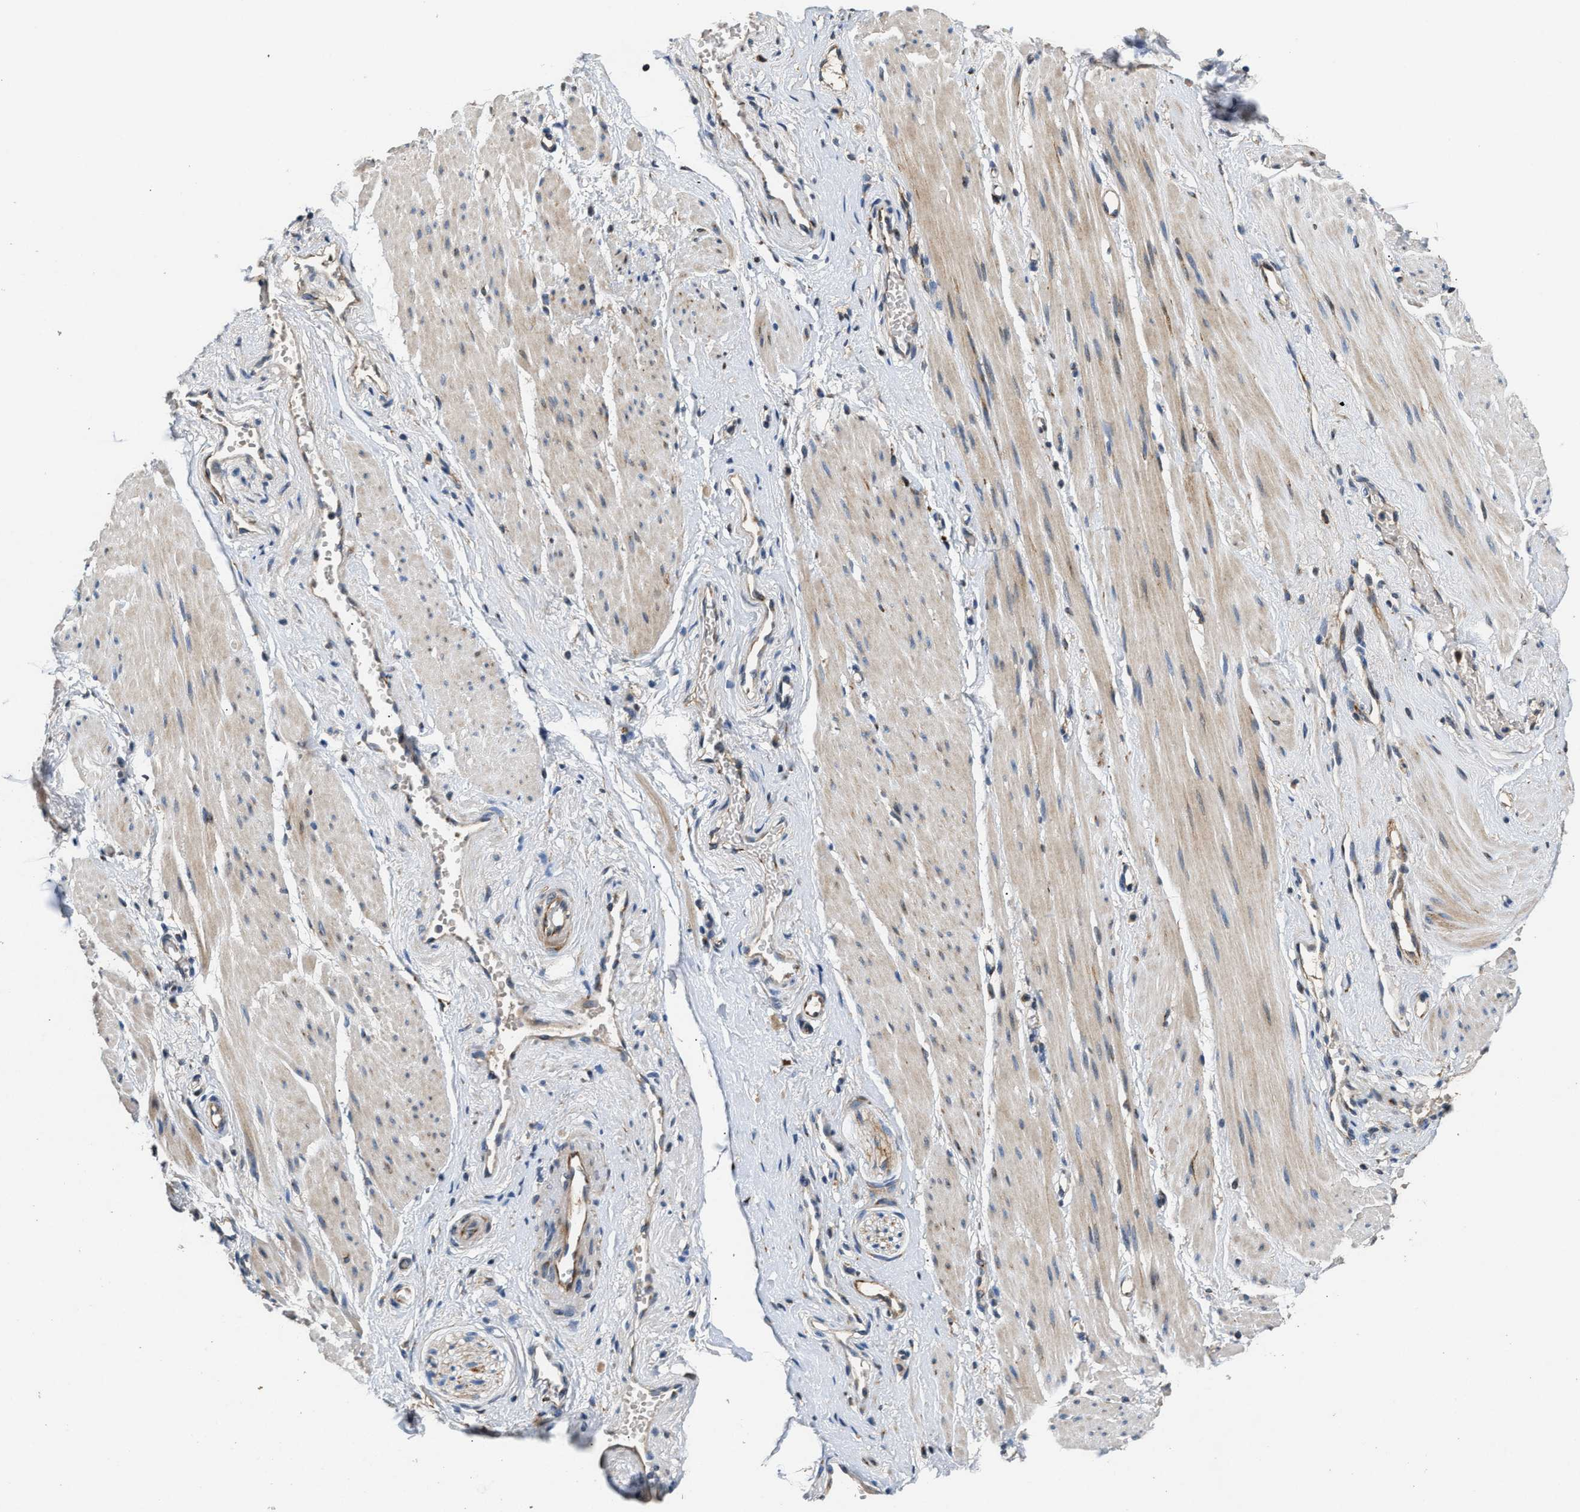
{"staining": {"intensity": "weak", "quantity": ">75%", "location": "cytoplasmic/membranous"}, "tissue": "adipose tissue", "cell_type": "Adipocytes", "image_type": "normal", "snomed": [{"axis": "morphology", "description": "Normal tissue, NOS"}, {"axis": "topography", "description": "Soft tissue"}, {"axis": "topography", "description": "Vascular tissue"}], "caption": "About >75% of adipocytes in normal adipose tissue reveal weak cytoplasmic/membranous protein expression as visualized by brown immunohistochemical staining.", "gene": "IL17RC", "patient": {"sex": "female", "age": 35}}